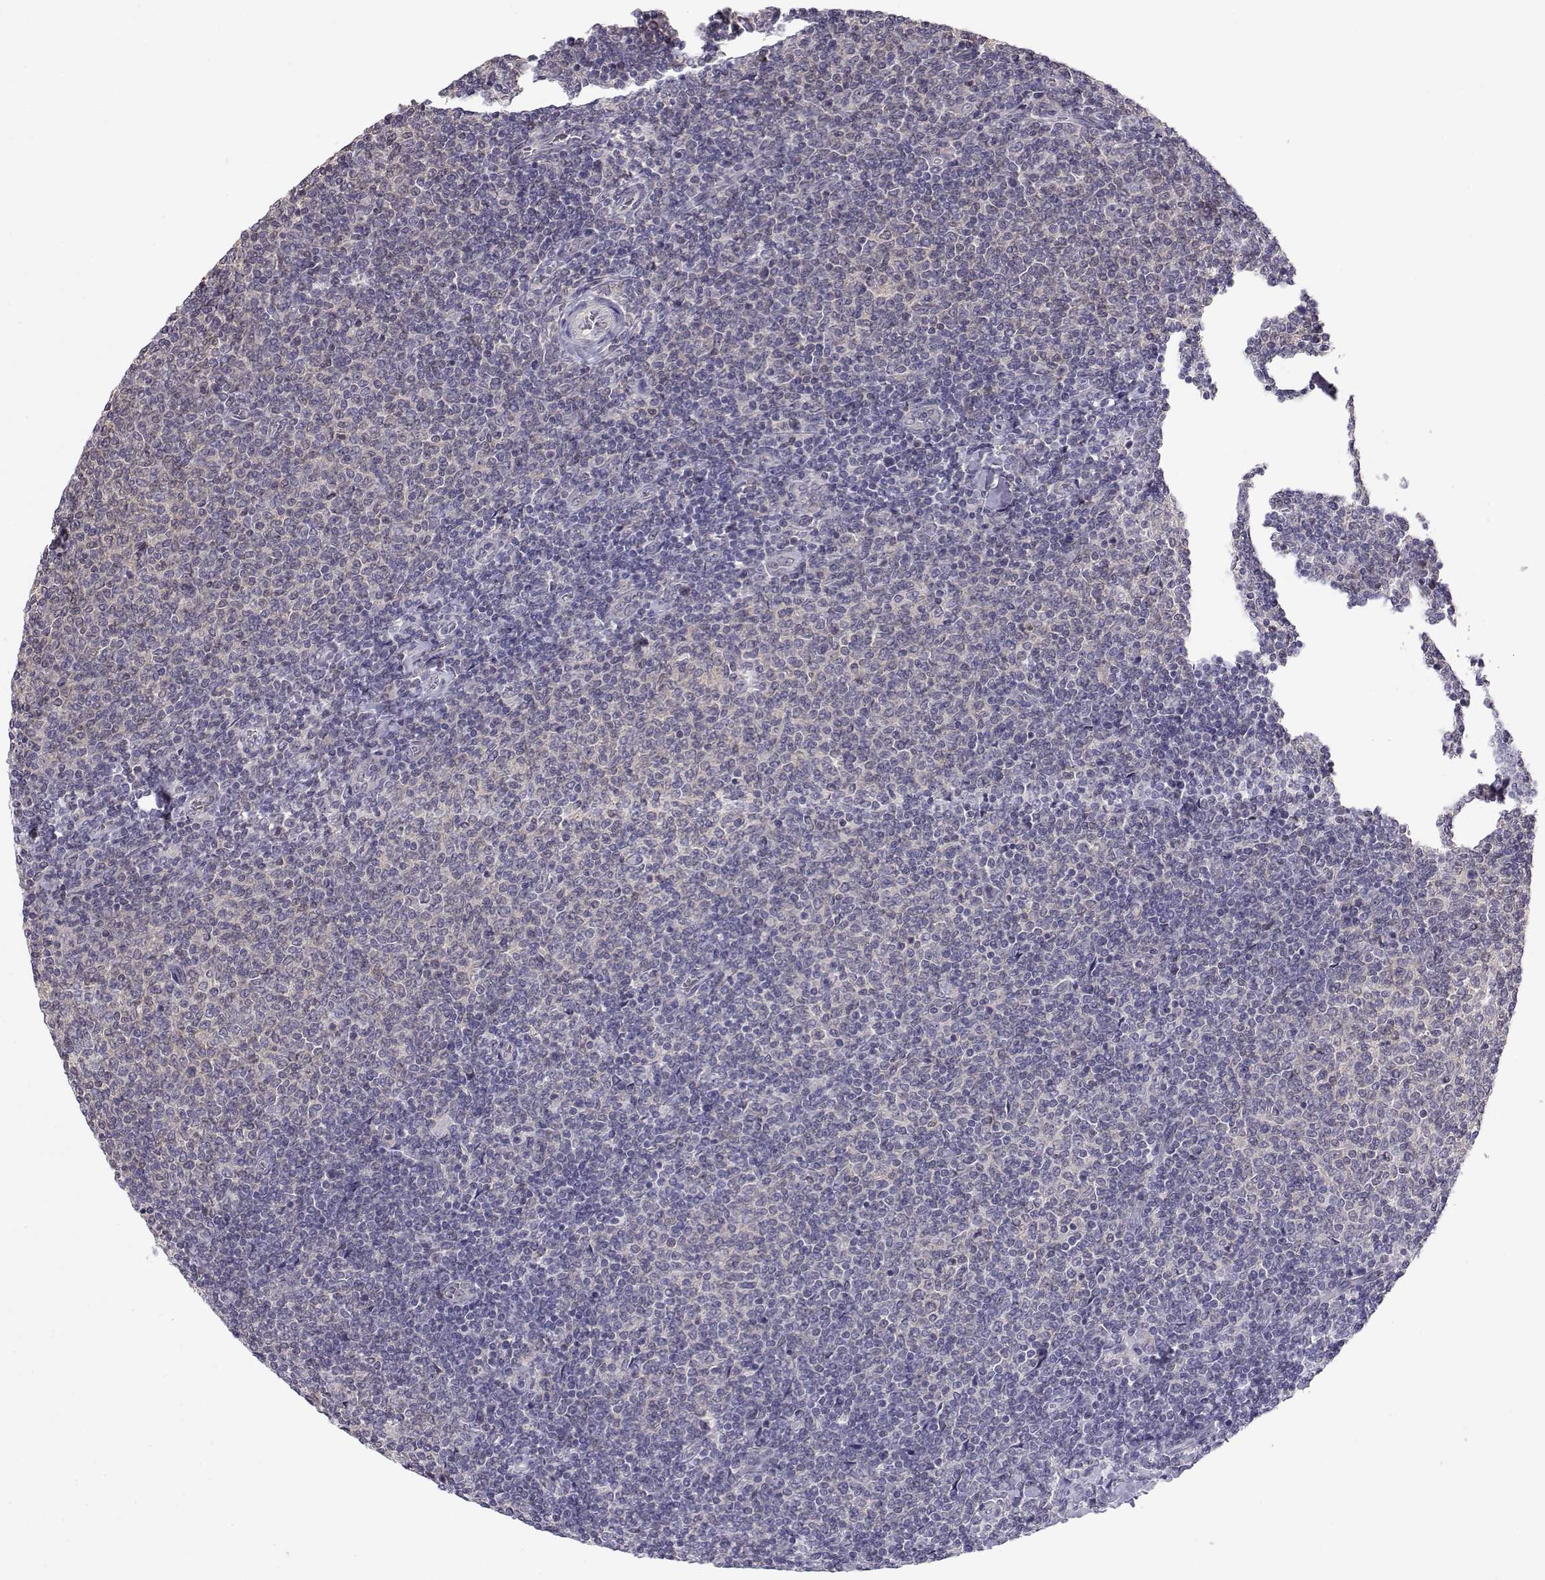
{"staining": {"intensity": "negative", "quantity": "none", "location": "none"}, "tissue": "lymphoma", "cell_type": "Tumor cells", "image_type": "cancer", "snomed": [{"axis": "morphology", "description": "Malignant lymphoma, non-Hodgkin's type, Low grade"}, {"axis": "topography", "description": "Lymph node"}], "caption": "Immunohistochemical staining of lymphoma demonstrates no significant positivity in tumor cells. The staining was performed using DAB to visualize the protein expression in brown, while the nuclei were stained in blue with hematoxylin (Magnification: 20x).", "gene": "NCAM2", "patient": {"sex": "male", "age": 52}}